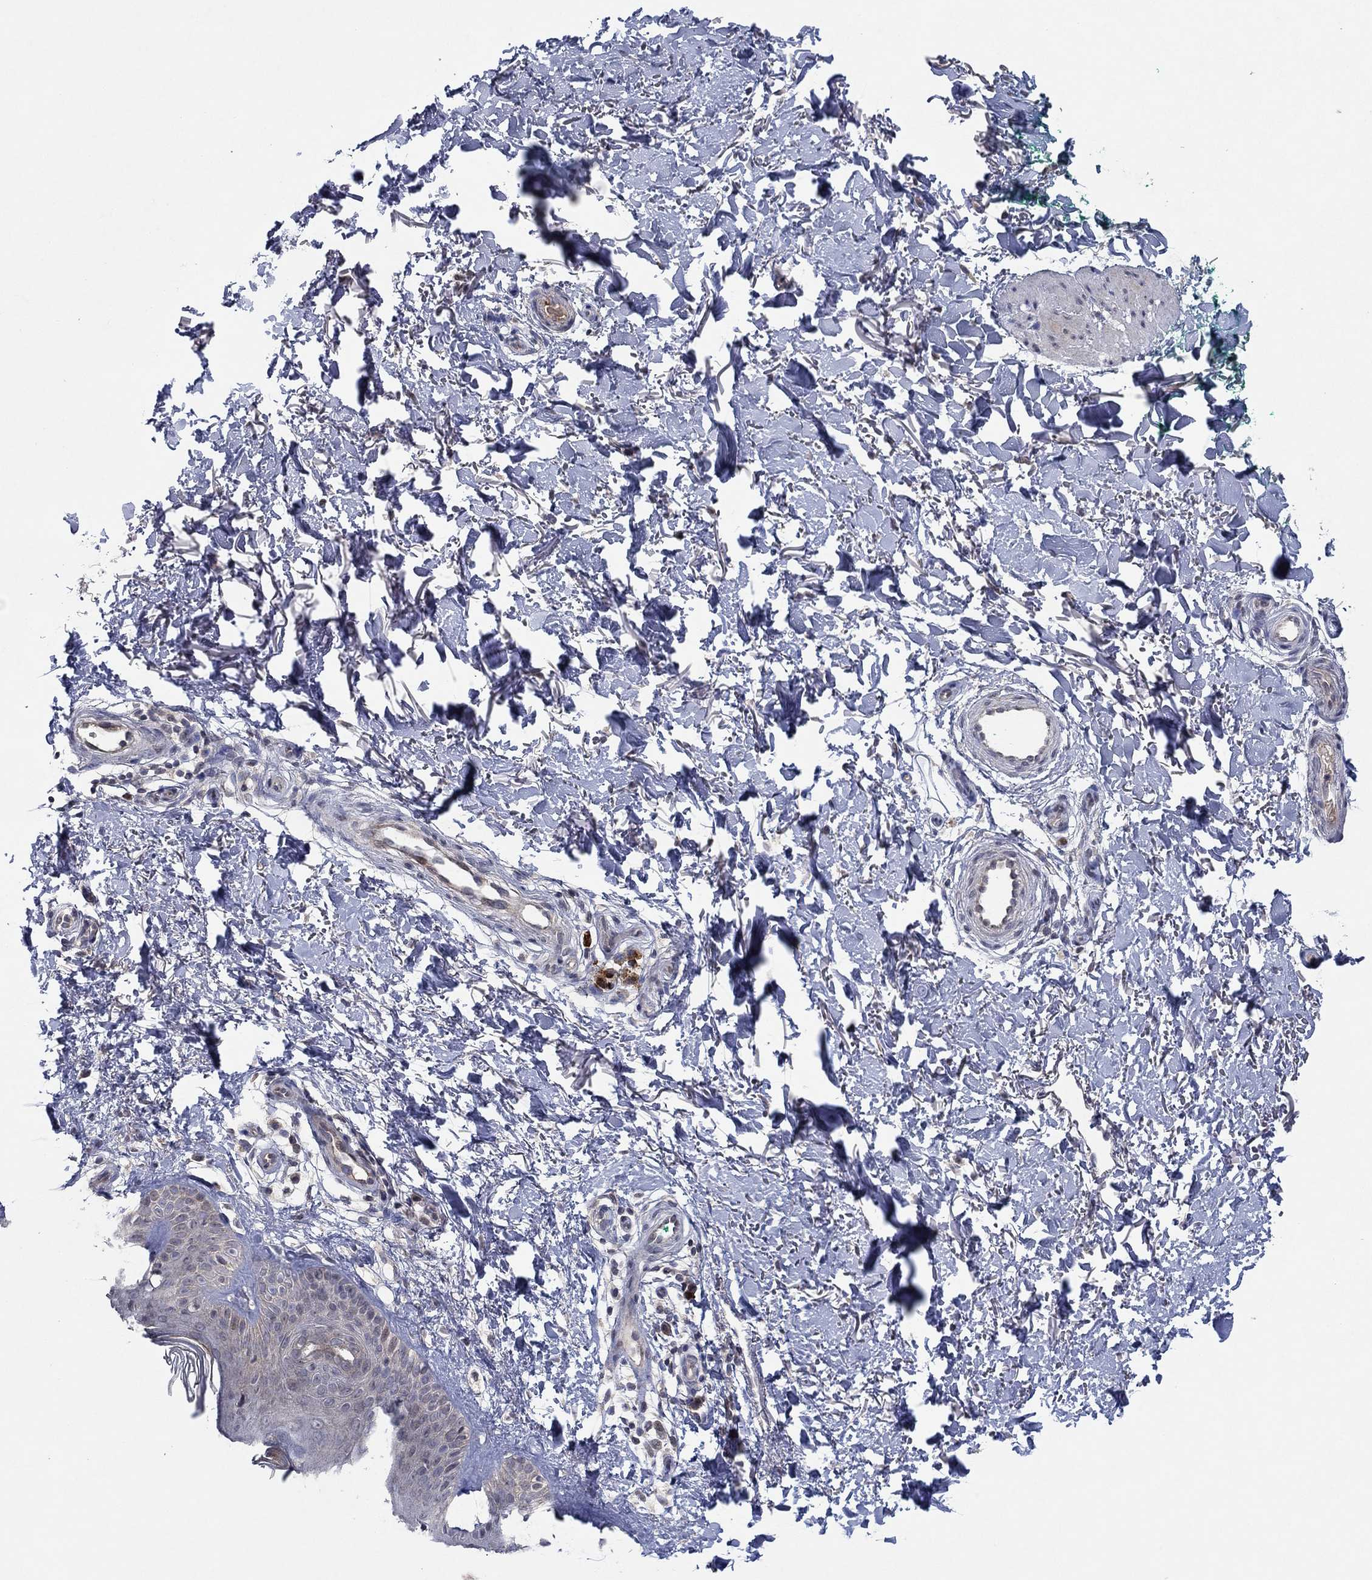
{"staining": {"intensity": "negative", "quantity": "none", "location": "none"}, "tissue": "skin", "cell_type": "Fibroblasts", "image_type": "normal", "snomed": [{"axis": "morphology", "description": "Normal tissue, NOS"}, {"axis": "morphology", "description": "Inflammation, NOS"}, {"axis": "morphology", "description": "Fibrosis, NOS"}, {"axis": "topography", "description": "Skin"}], "caption": "Image shows no protein positivity in fibroblasts of unremarkable skin.", "gene": "IL4", "patient": {"sex": "male", "age": 71}}